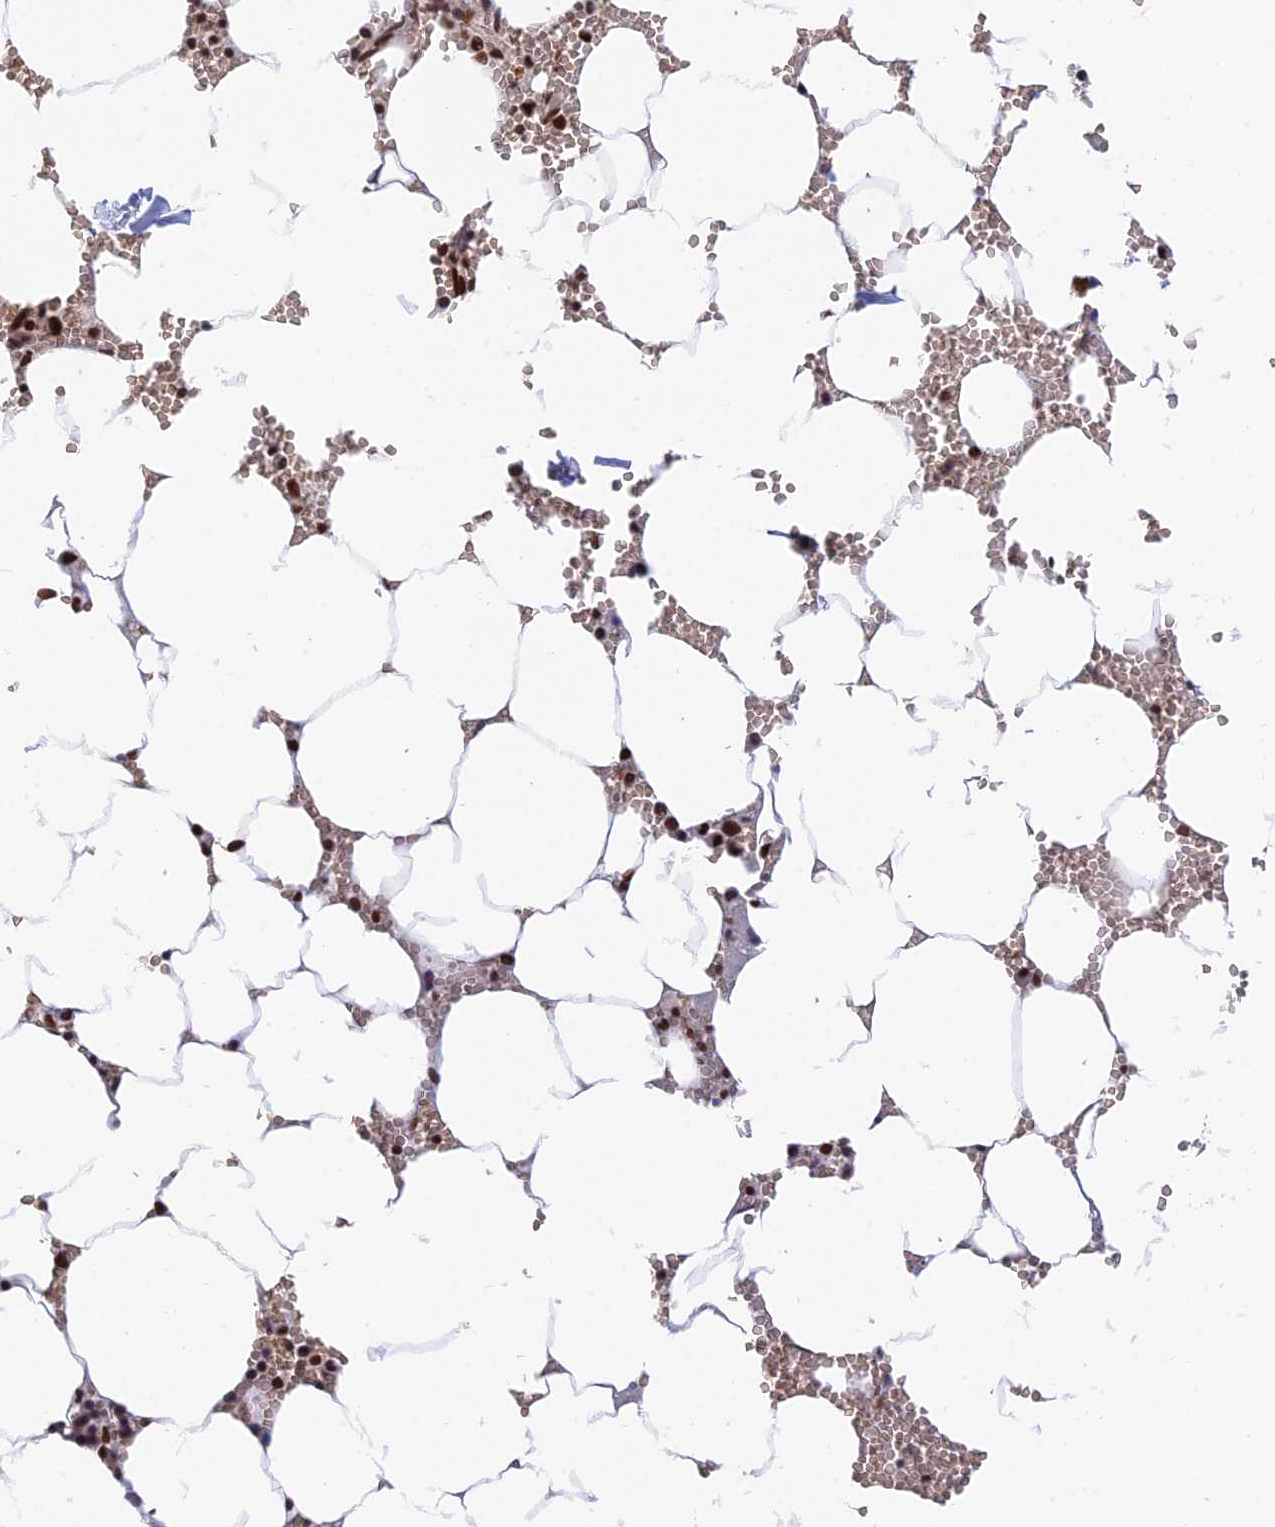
{"staining": {"intensity": "strong", "quantity": ">75%", "location": "nuclear"}, "tissue": "bone marrow", "cell_type": "Hematopoietic cells", "image_type": "normal", "snomed": [{"axis": "morphology", "description": "Normal tissue, NOS"}, {"axis": "topography", "description": "Bone marrow"}], "caption": "Immunohistochemical staining of unremarkable bone marrow demonstrates high levels of strong nuclear positivity in approximately >75% of hematopoietic cells. The staining was performed using DAB (3,3'-diaminobenzidine), with brown indicating positive protein expression. Nuclei are stained blue with hematoxylin.", "gene": "EEF1AKMT3", "patient": {"sex": "male", "age": 70}}